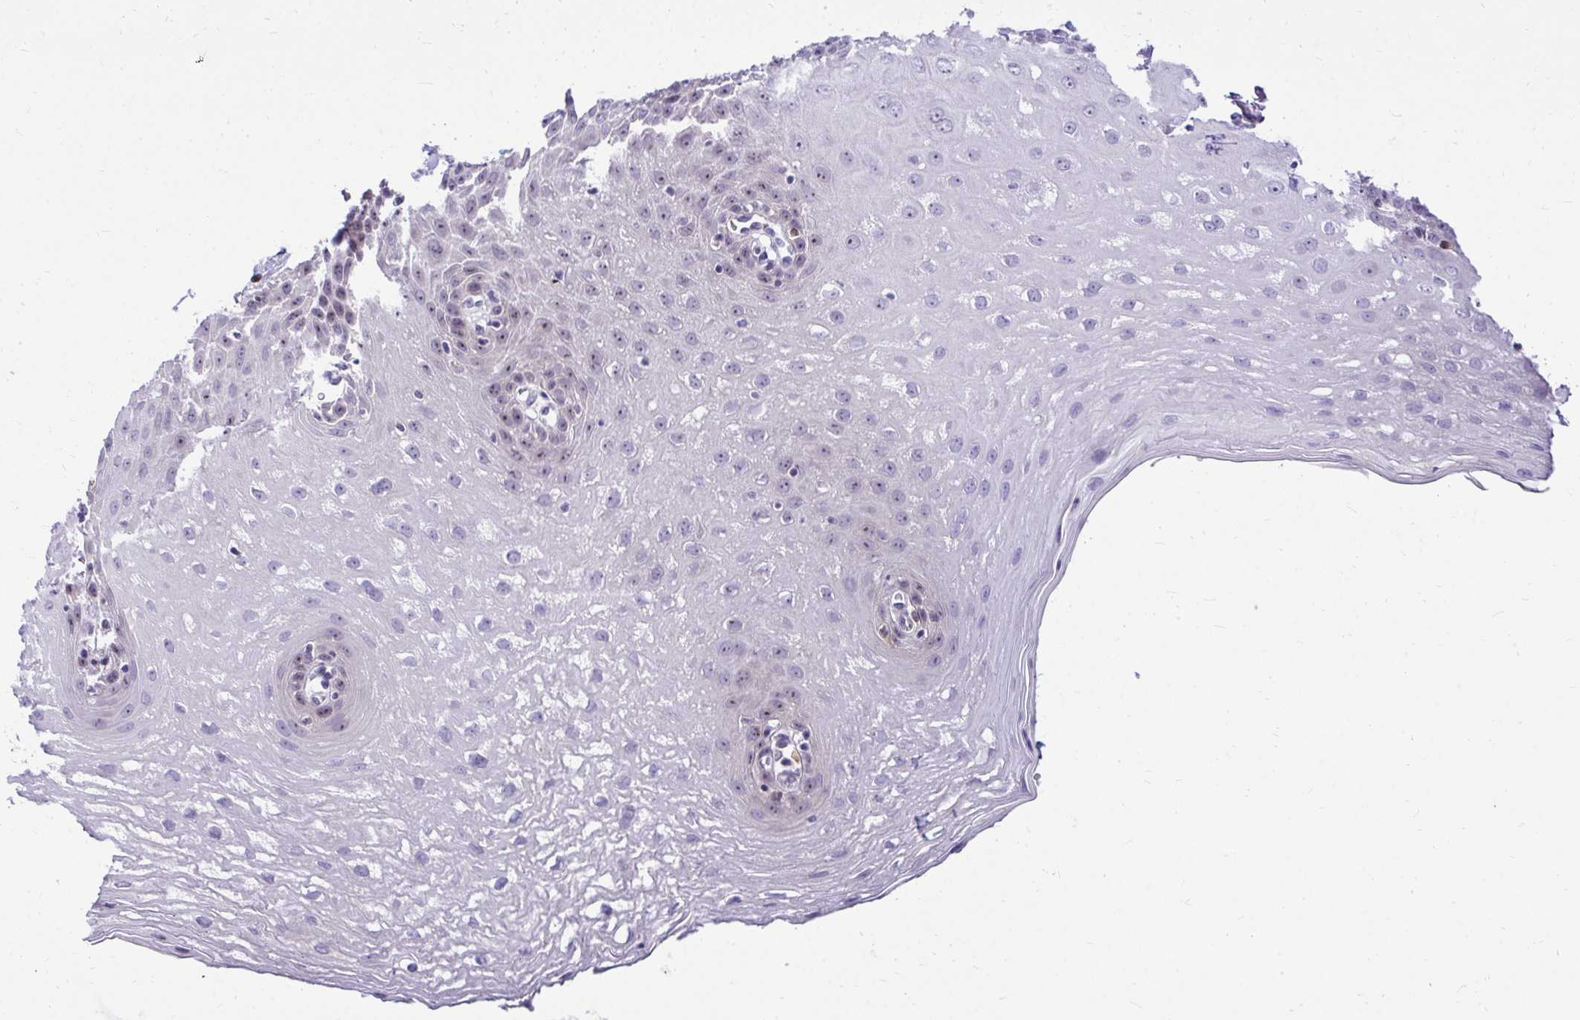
{"staining": {"intensity": "moderate", "quantity": "25%-75%", "location": "nuclear"}, "tissue": "esophagus", "cell_type": "Squamous epithelial cells", "image_type": "normal", "snomed": [{"axis": "morphology", "description": "Normal tissue, NOS"}, {"axis": "topography", "description": "Esophagus"}], "caption": "A photomicrograph showing moderate nuclear positivity in about 25%-75% of squamous epithelial cells in benign esophagus, as visualized by brown immunohistochemical staining.", "gene": "NIFK", "patient": {"sex": "female", "age": 81}}